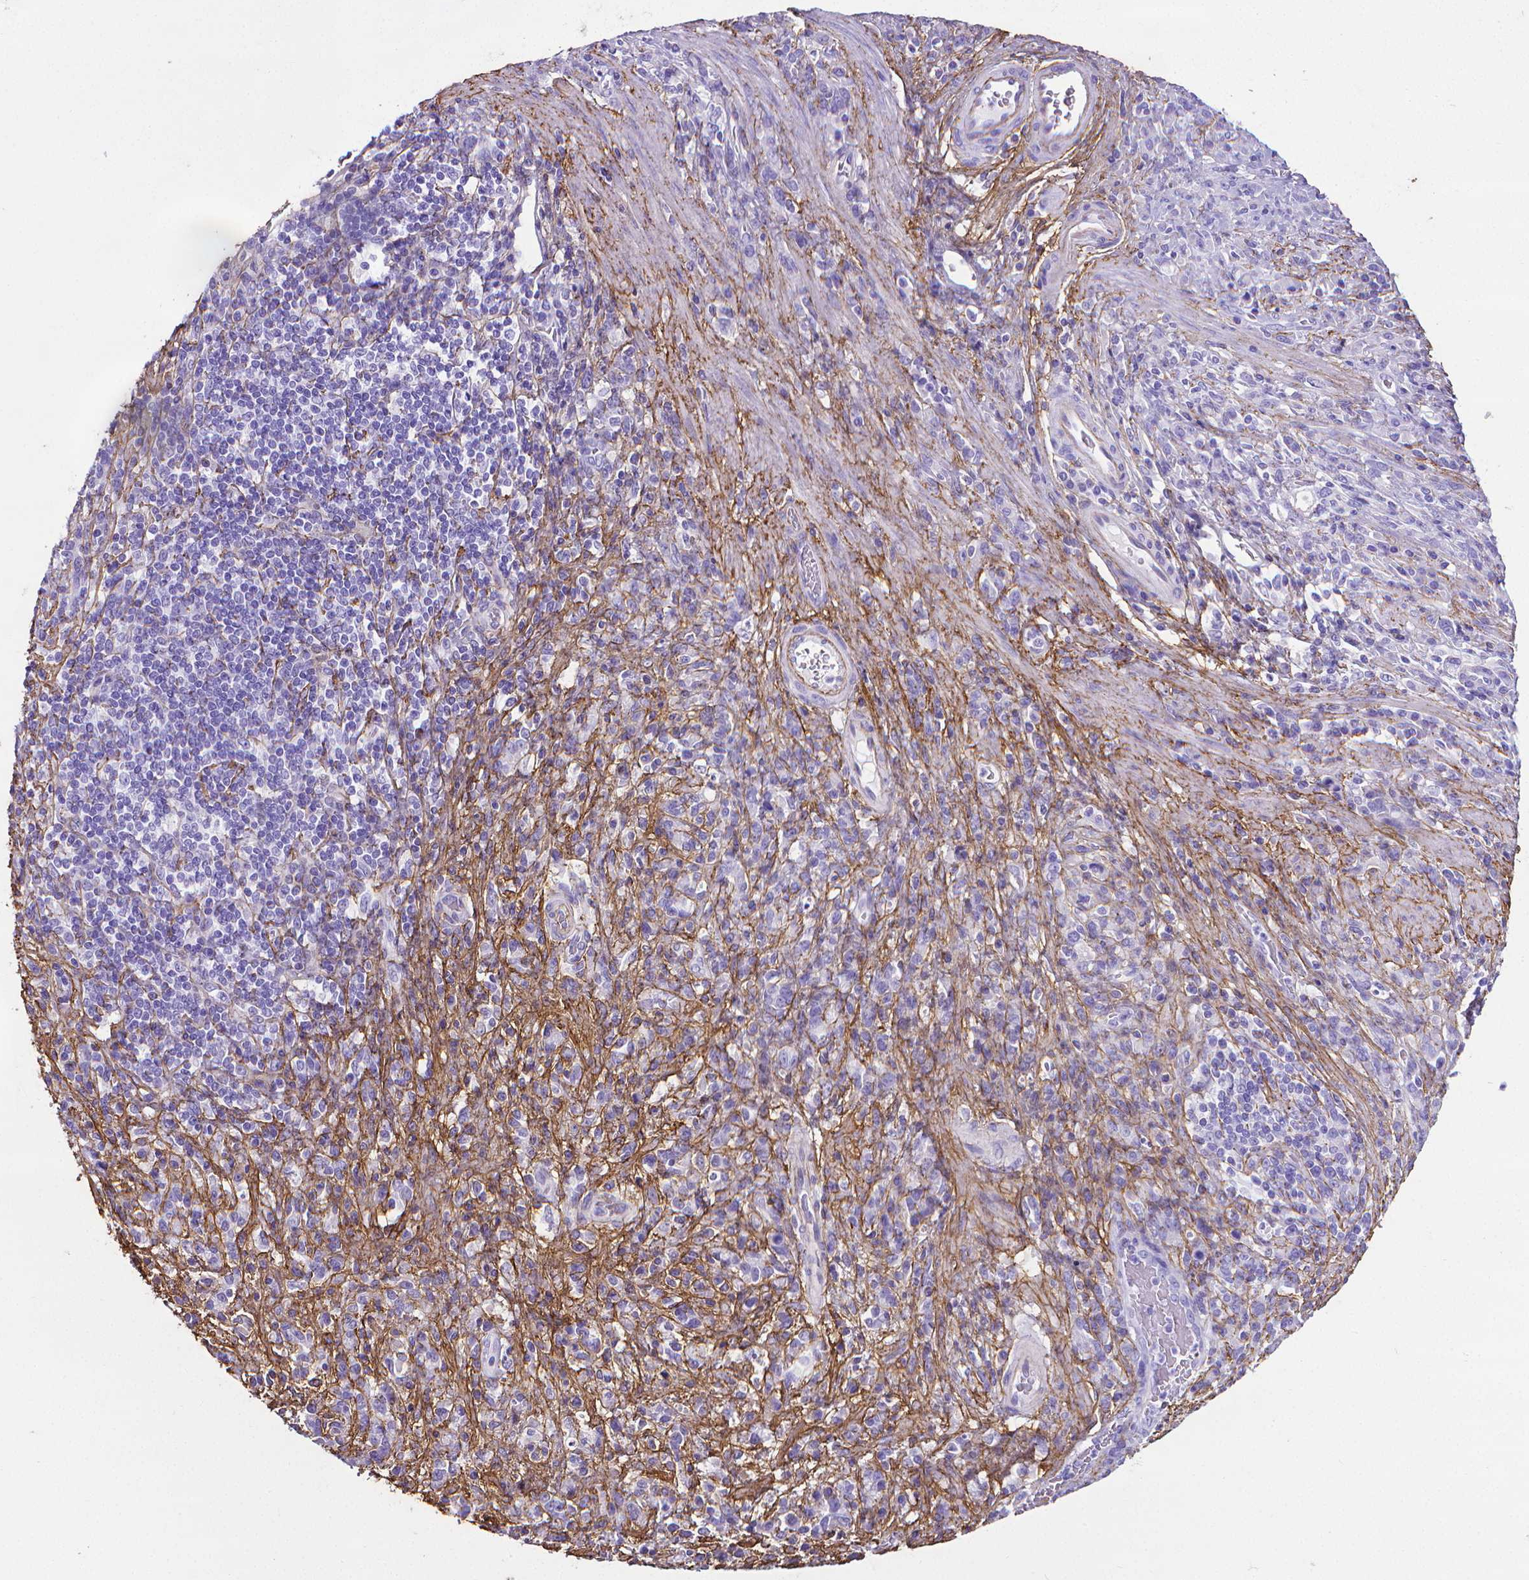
{"staining": {"intensity": "negative", "quantity": "none", "location": "none"}, "tissue": "stomach cancer", "cell_type": "Tumor cells", "image_type": "cancer", "snomed": [{"axis": "morphology", "description": "Adenocarcinoma, NOS"}, {"axis": "topography", "description": "Stomach"}], "caption": "High magnification brightfield microscopy of adenocarcinoma (stomach) stained with DAB (brown) and counterstained with hematoxylin (blue): tumor cells show no significant positivity.", "gene": "MFAP2", "patient": {"sex": "female", "age": 57}}